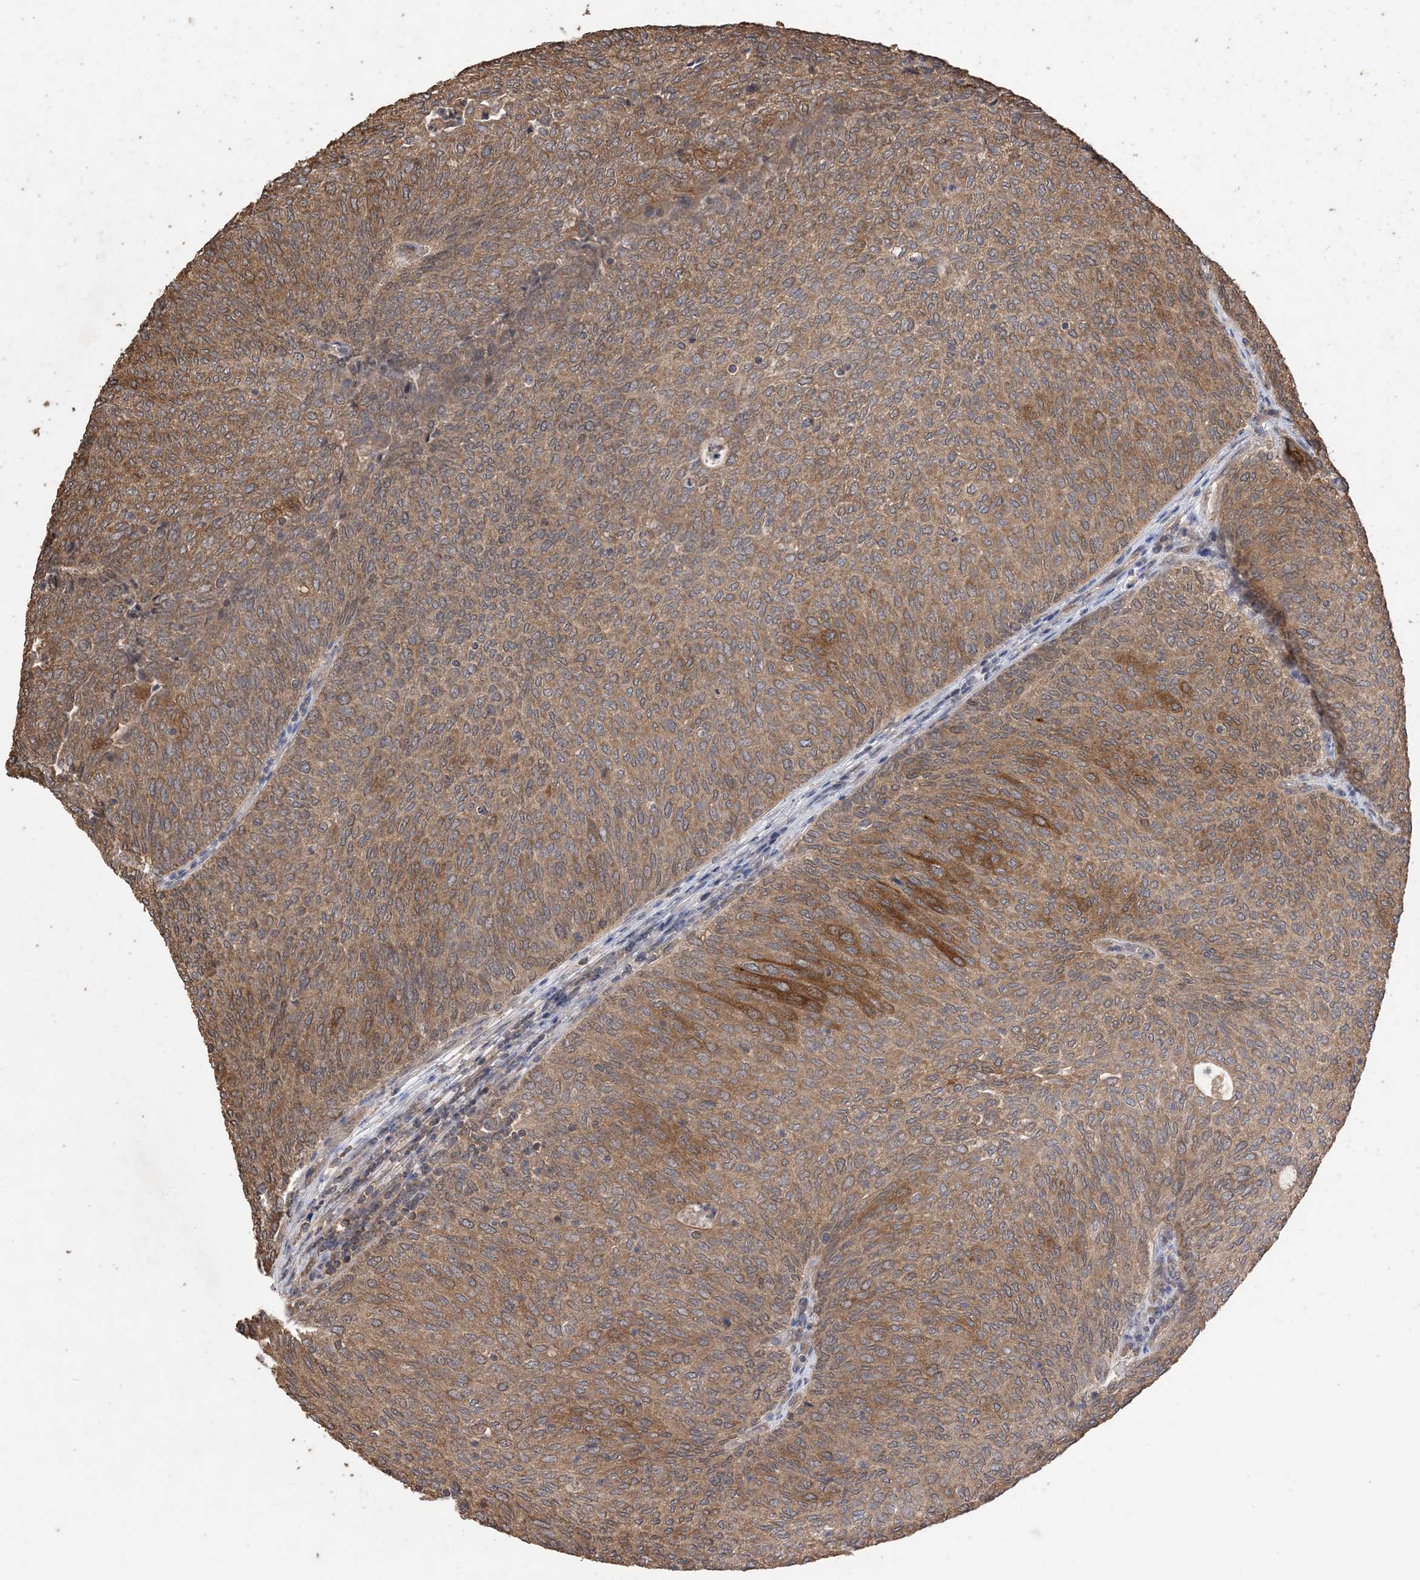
{"staining": {"intensity": "moderate", "quantity": ">75%", "location": "cytoplasmic/membranous"}, "tissue": "urothelial cancer", "cell_type": "Tumor cells", "image_type": "cancer", "snomed": [{"axis": "morphology", "description": "Urothelial carcinoma, Low grade"}, {"axis": "topography", "description": "Urinary bladder"}], "caption": "Low-grade urothelial carcinoma was stained to show a protein in brown. There is medium levels of moderate cytoplasmic/membranous expression in about >75% of tumor cells. (IHC, brightfield microscopy, high magnification).", "gene": "ZKSCAN5", "patient": {"sex": "female", "age": 79}}